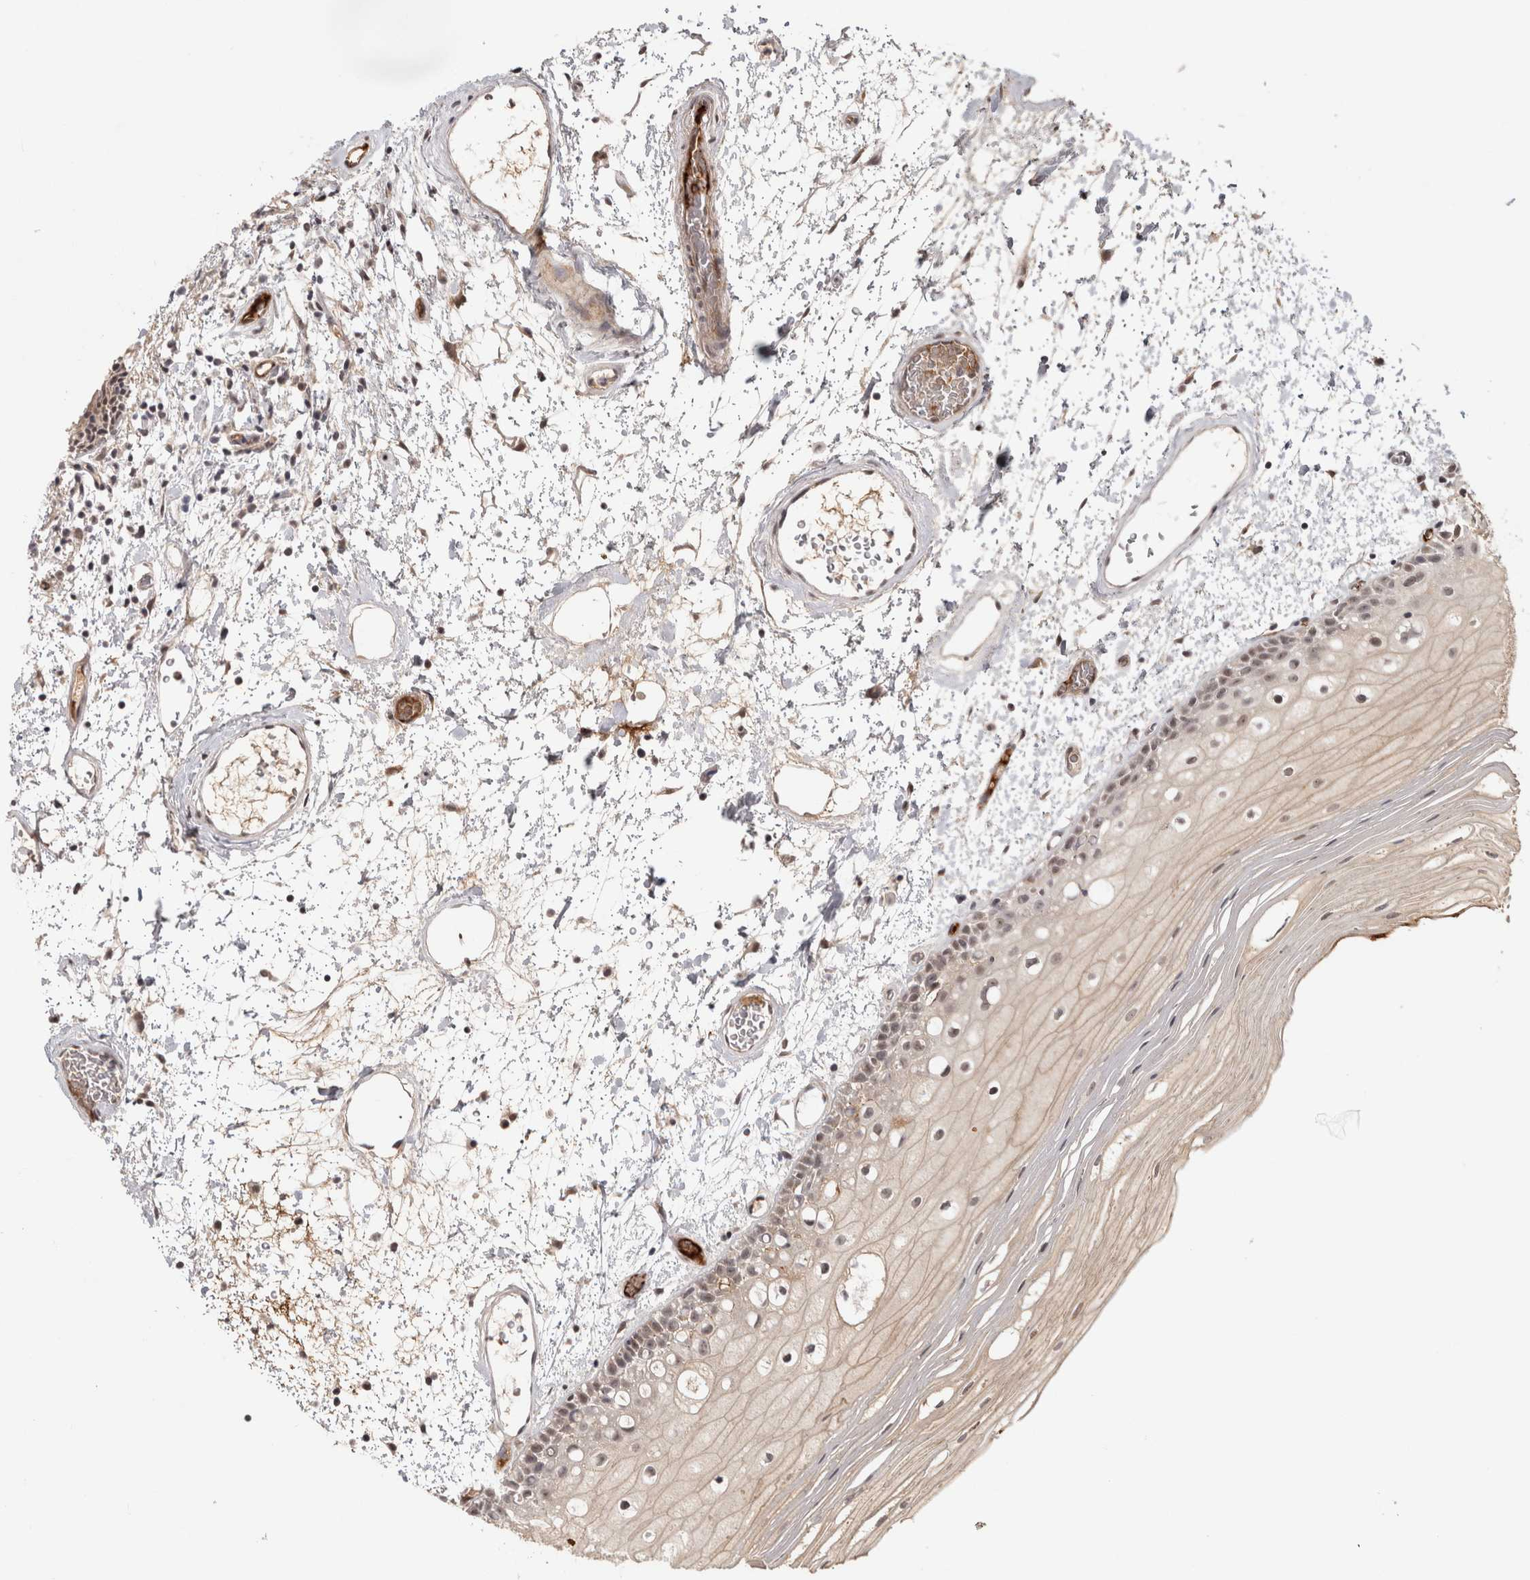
{"staining": {"intensity": "weak", "quantity": ">75%", "location": "cytoplasmic/membranous,nuclear"}, "tissue": "oral mucosa", "cell_type": "Squamous epithelial cells", "image_type": "normal", "snomed": [{"axis": "morphology", "description": "Normal tissue, NOS"}, {"axis": "topography", "description": "Oral tissue"}], "caption": "Benign oral mucosa was stained to show a protein in brown. There is low levels of weak cytoplasmic/membranous,nuclear positivity in approximately >75% of squamous epithelial cells. Nuclei are stained in blue.", "gene": "ZNF318", "patient": {"sex": "male", "age": 52}}